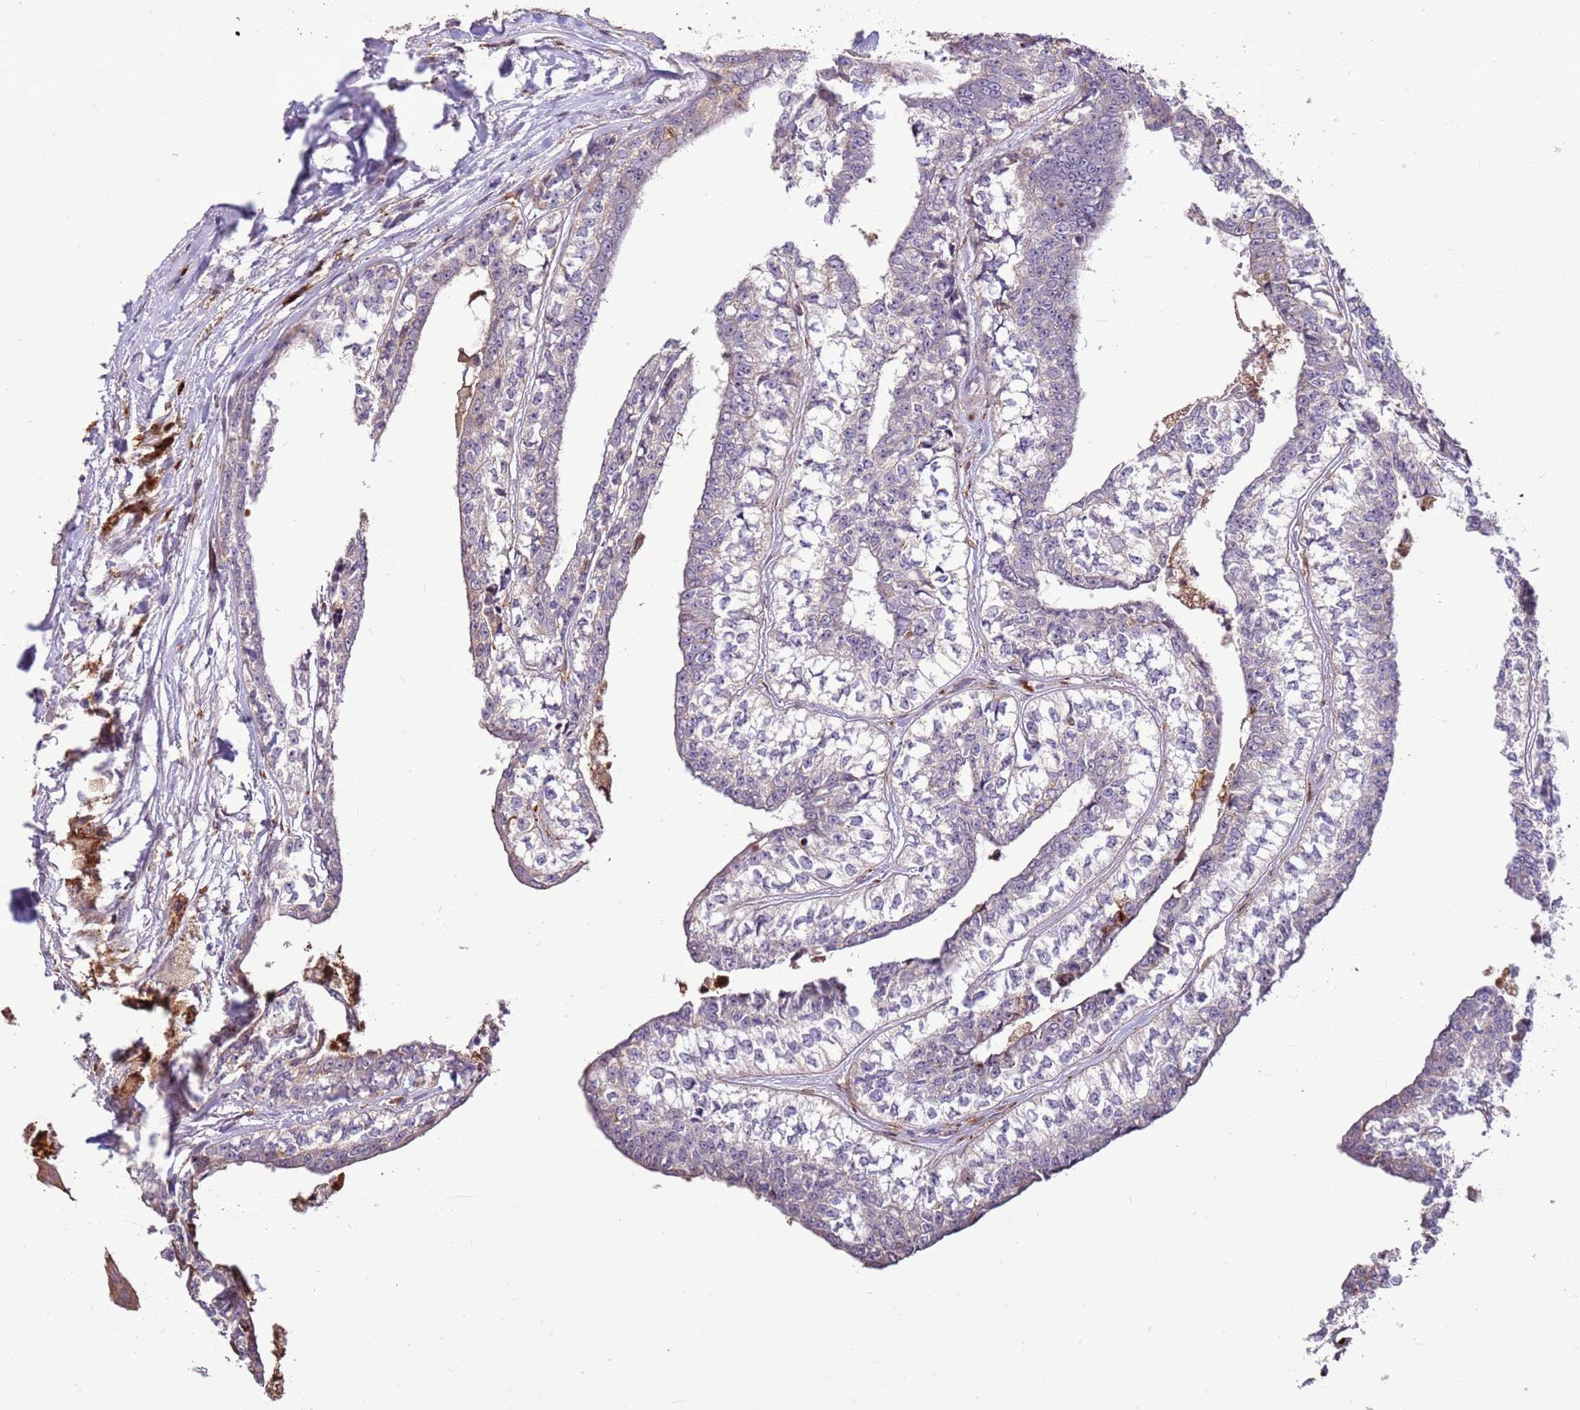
{"staining": {"intensity": "negative", "quantity": "none", "location": "none"}, "tissue": "head and neck cancer", "cell_type": "Tumor cells", "image_type": "cancer", "snomed": [{"axis": "morphology", "description": "Adenocarcinoma, NOS"}, {"axis": "topography", "description": "Head-Neck"}], "caption": "A high-resolution photomicrograph shows immunohistochemistry staining of adenocarcinoma (head and neck), which demonstrates no significant expression in tumor cells.", "gene": "LGI4", "patient": {"sex": "female", "age": 73}}